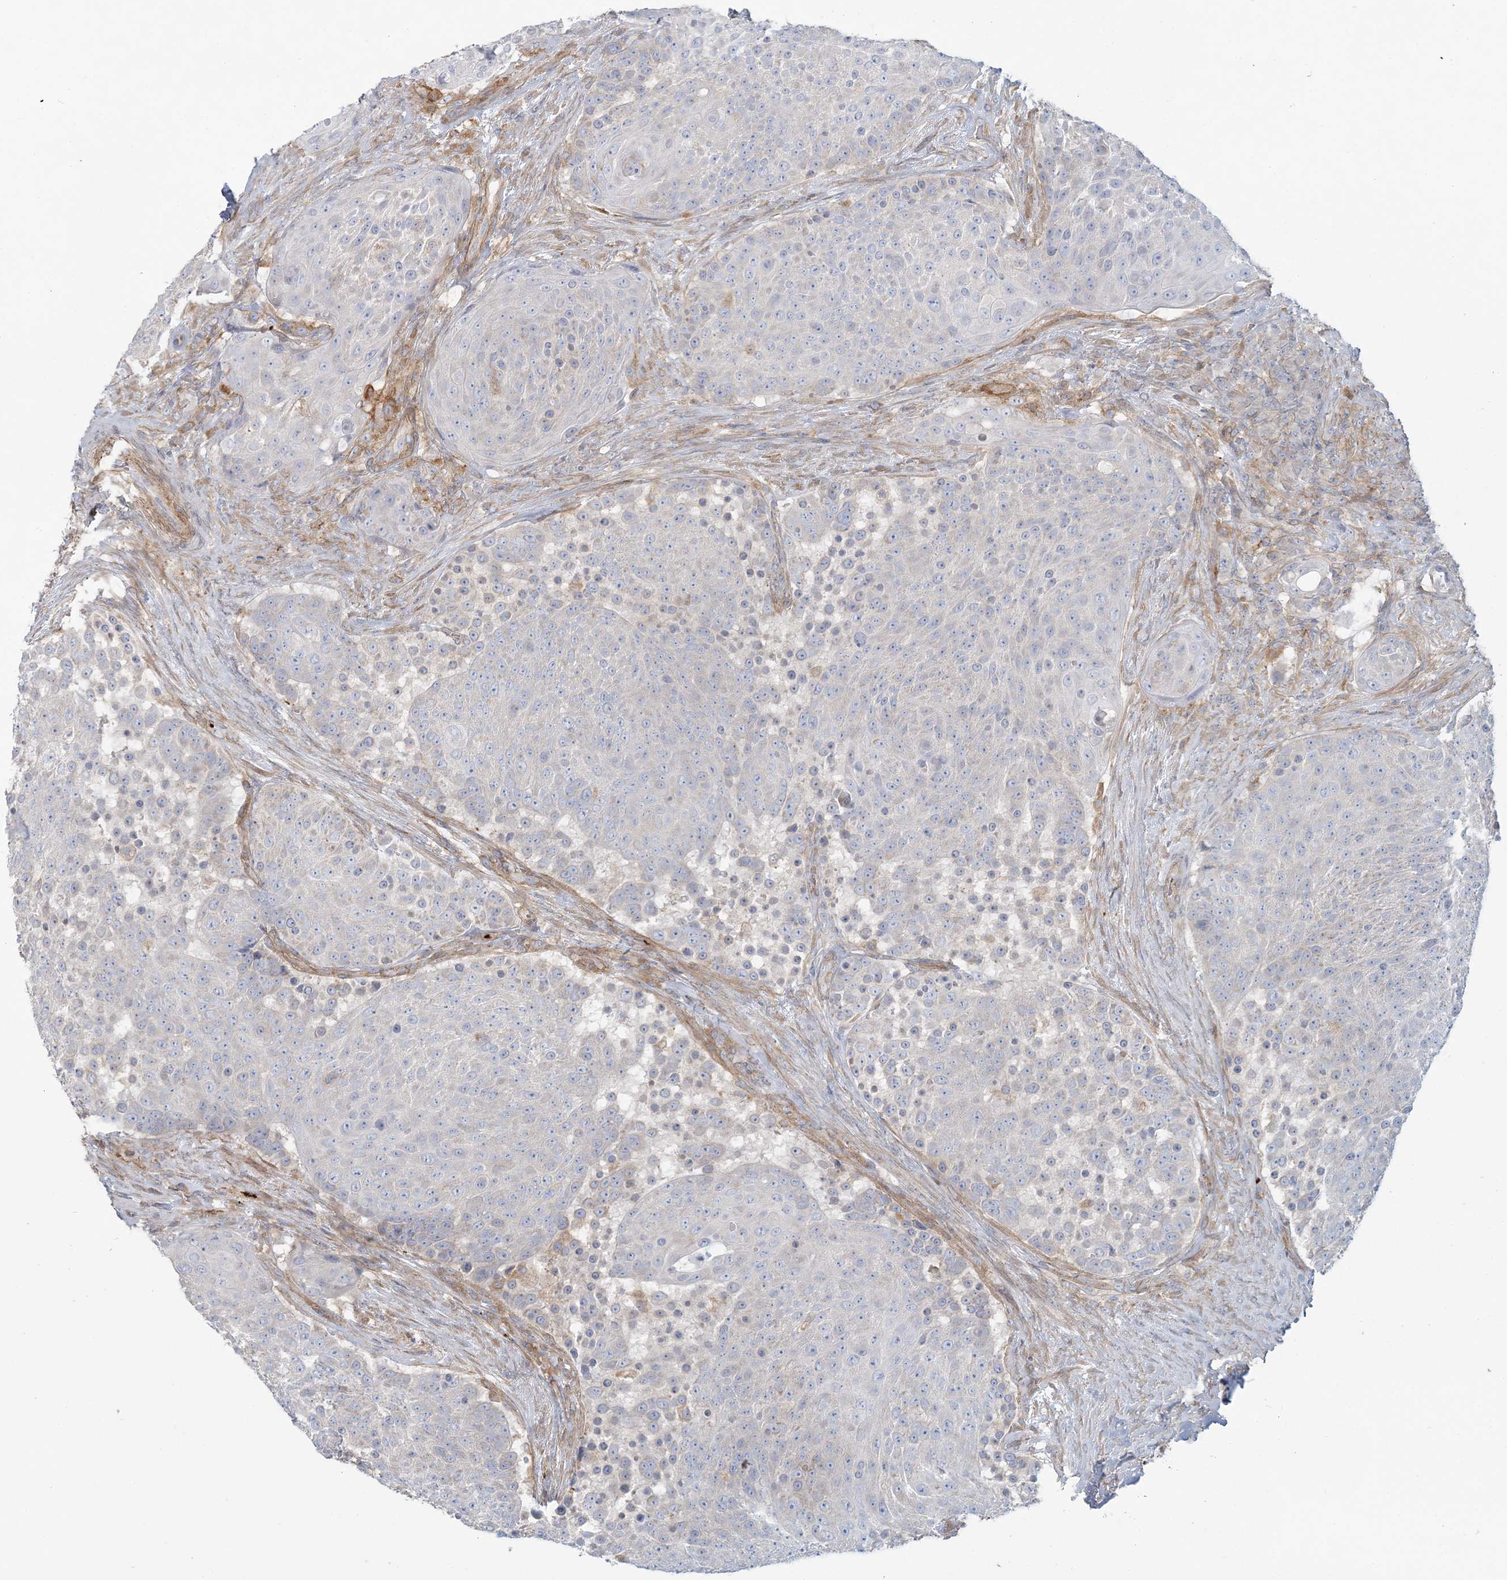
{"staining": {"intensity": "negative", "quantity": "none", "location": "none"}, "tissue": "urothelial cancer", "cell_type": "Tumor cells", "image_type": "cancer", "snomed": [{"axis": "morphology", "description": "Urothelial carcinoma, High grade"}, {"axis": "topography", "description": "Urinary bladder"}], "caption": "Urothelial cancer was stained to show a protein in brown. There is no significant staining in tumor cells.", "gene": "CUEDC2", "patient": {"sex": "female", "age": 63}}